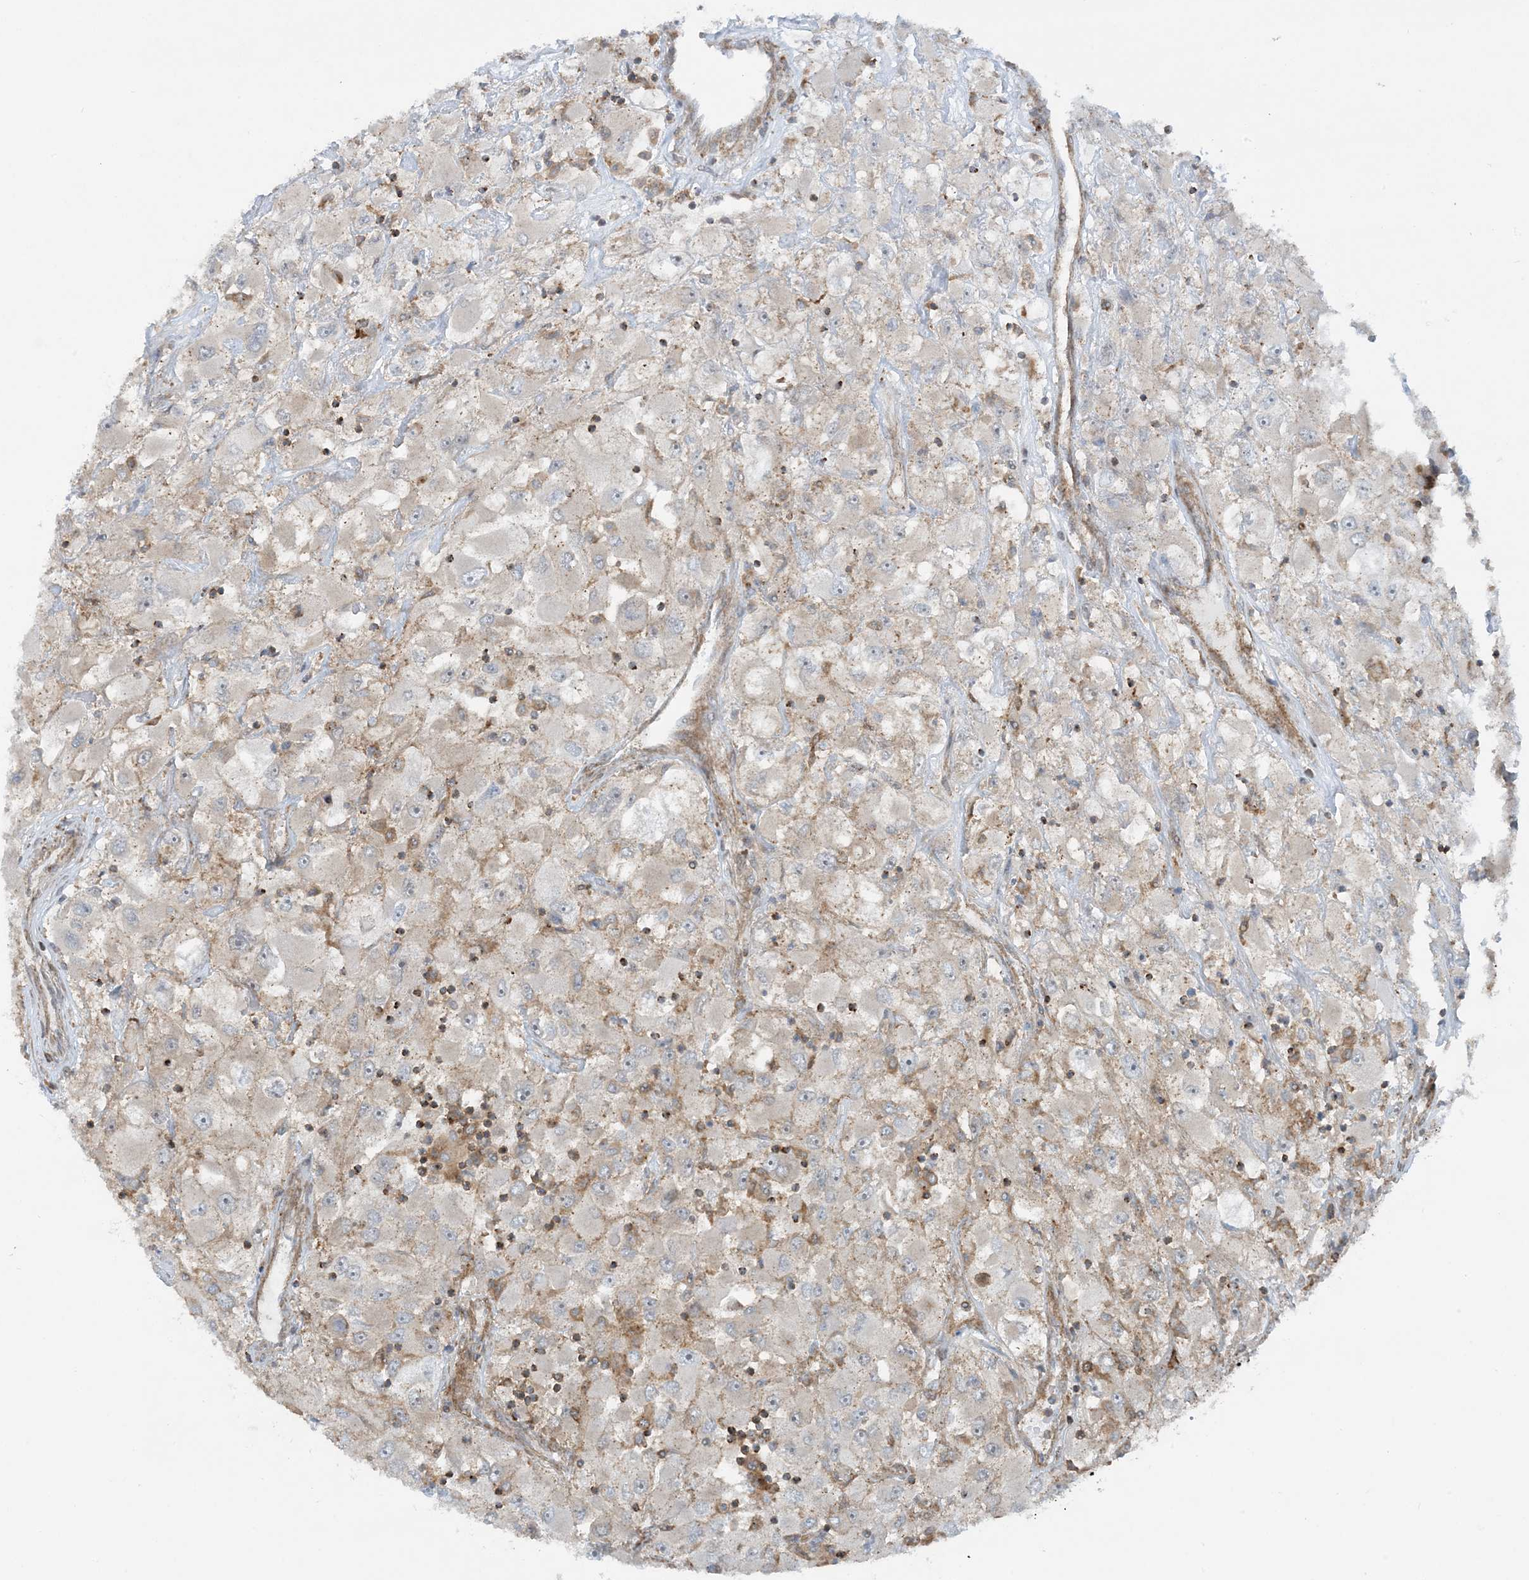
{"staining": {"intensity": "weak", "quantity": "<25%", "location": "cytoplasmic/membranous"}, "tissue": "renal cancer", "cell_type": "Tumor cells", "image_type": "cancer", "snomed": [{"axis": "morphology", "description": "Adenocarcinoma, NOS"}, {"axis": "topography", "description": "Kidney"}], "caption": "Immunohistochemical staining of human renal adenocarcinoma shows no significant positivity in tumor cells.", "gene": "STAM2", "patient": {"sex": "female", "age": 52}}